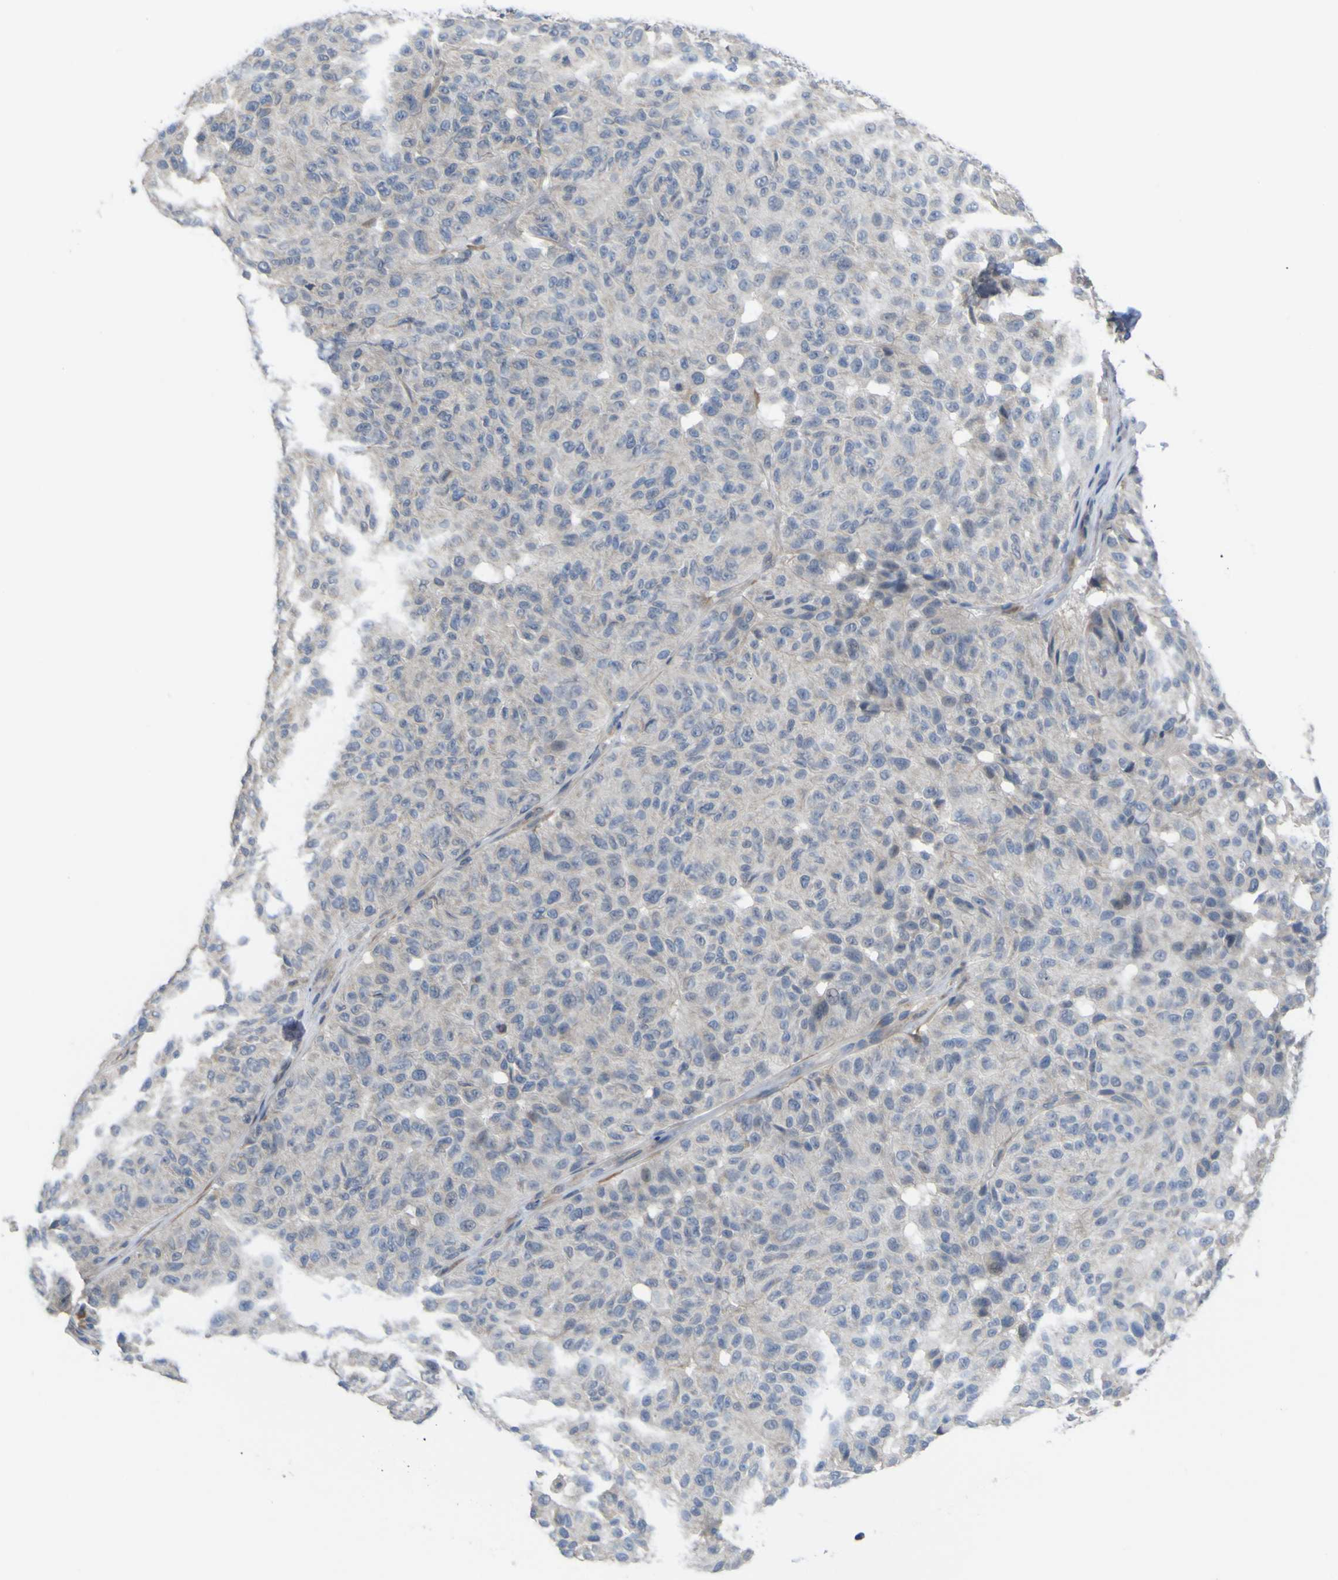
{"staining": {"intensity": "negative", "quantity": "none", "location": "none"}, "tissue": "melanoma", "cell_type": "Tumor cells", "image_type": "cancer", "snomed": [{"axis": "morphology", "description": "Malignant melanoma, NOS"}, {"axis": "topography", "description": "Skin"}], "caption": "A histopathology image of human malignant melanoma is negative for staining in tumor cells.", "gene": "TNFRSF11A", "patient": {"sex": "female", "age": 46}}